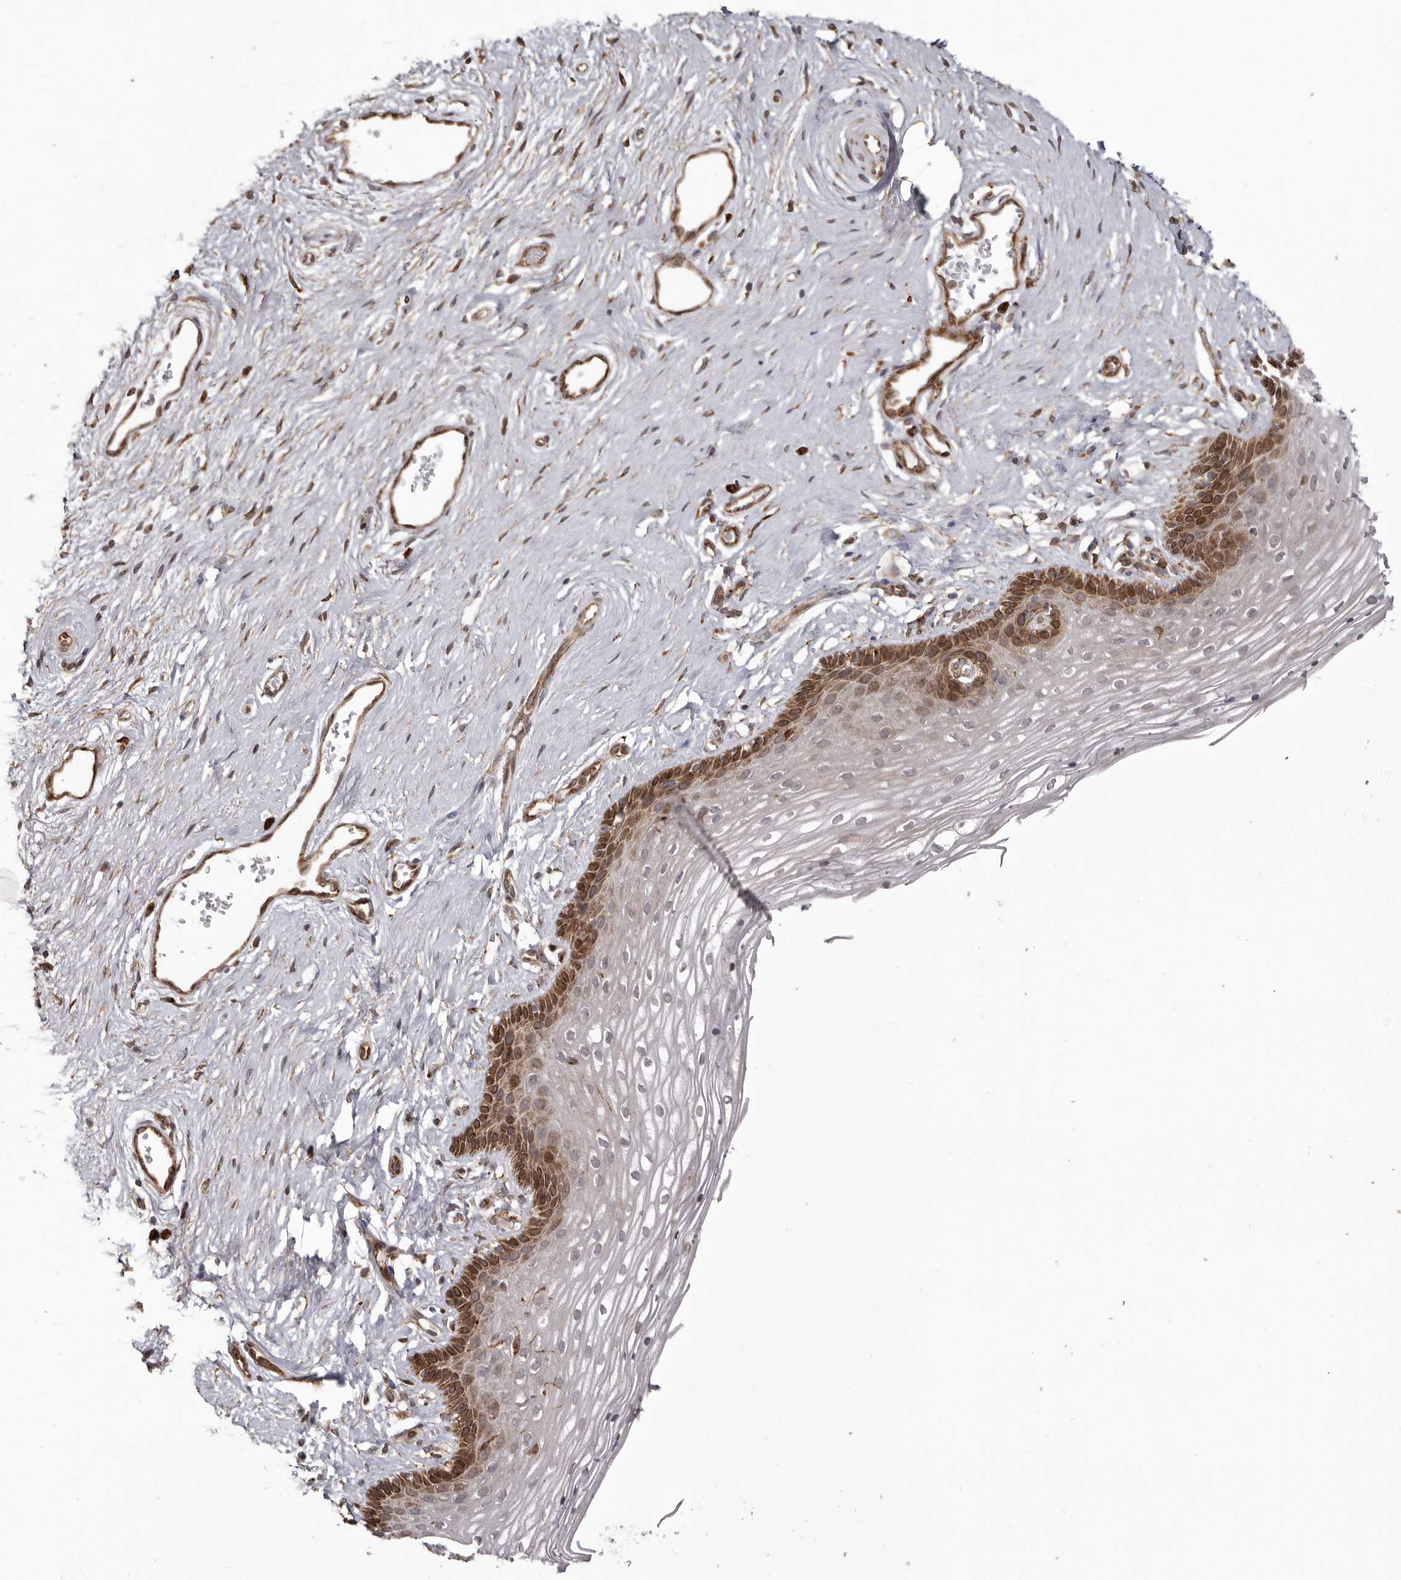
{"staining": {"intensity": "strong", "quantity": "<25%", "location": "cytoplasmic/membranous"}, "tissue": "vagina", "cell_type": "Squamous epithelial cells", "image_type": "normal", "snomed": [{"axis": "morphology", "description": "Normal tissue, NOS"}, {"axis": "topography", "description": "Vagina"}], "caption": "This image displays immunohistochemistry (IHC) staining of unremarkable vagina, with medium strong cytoplasmic/membranous expression in approximately <25% of squamous epithelial cells.", "gene": "NUP43", "patient": {"sex": "female", "age": 46}}